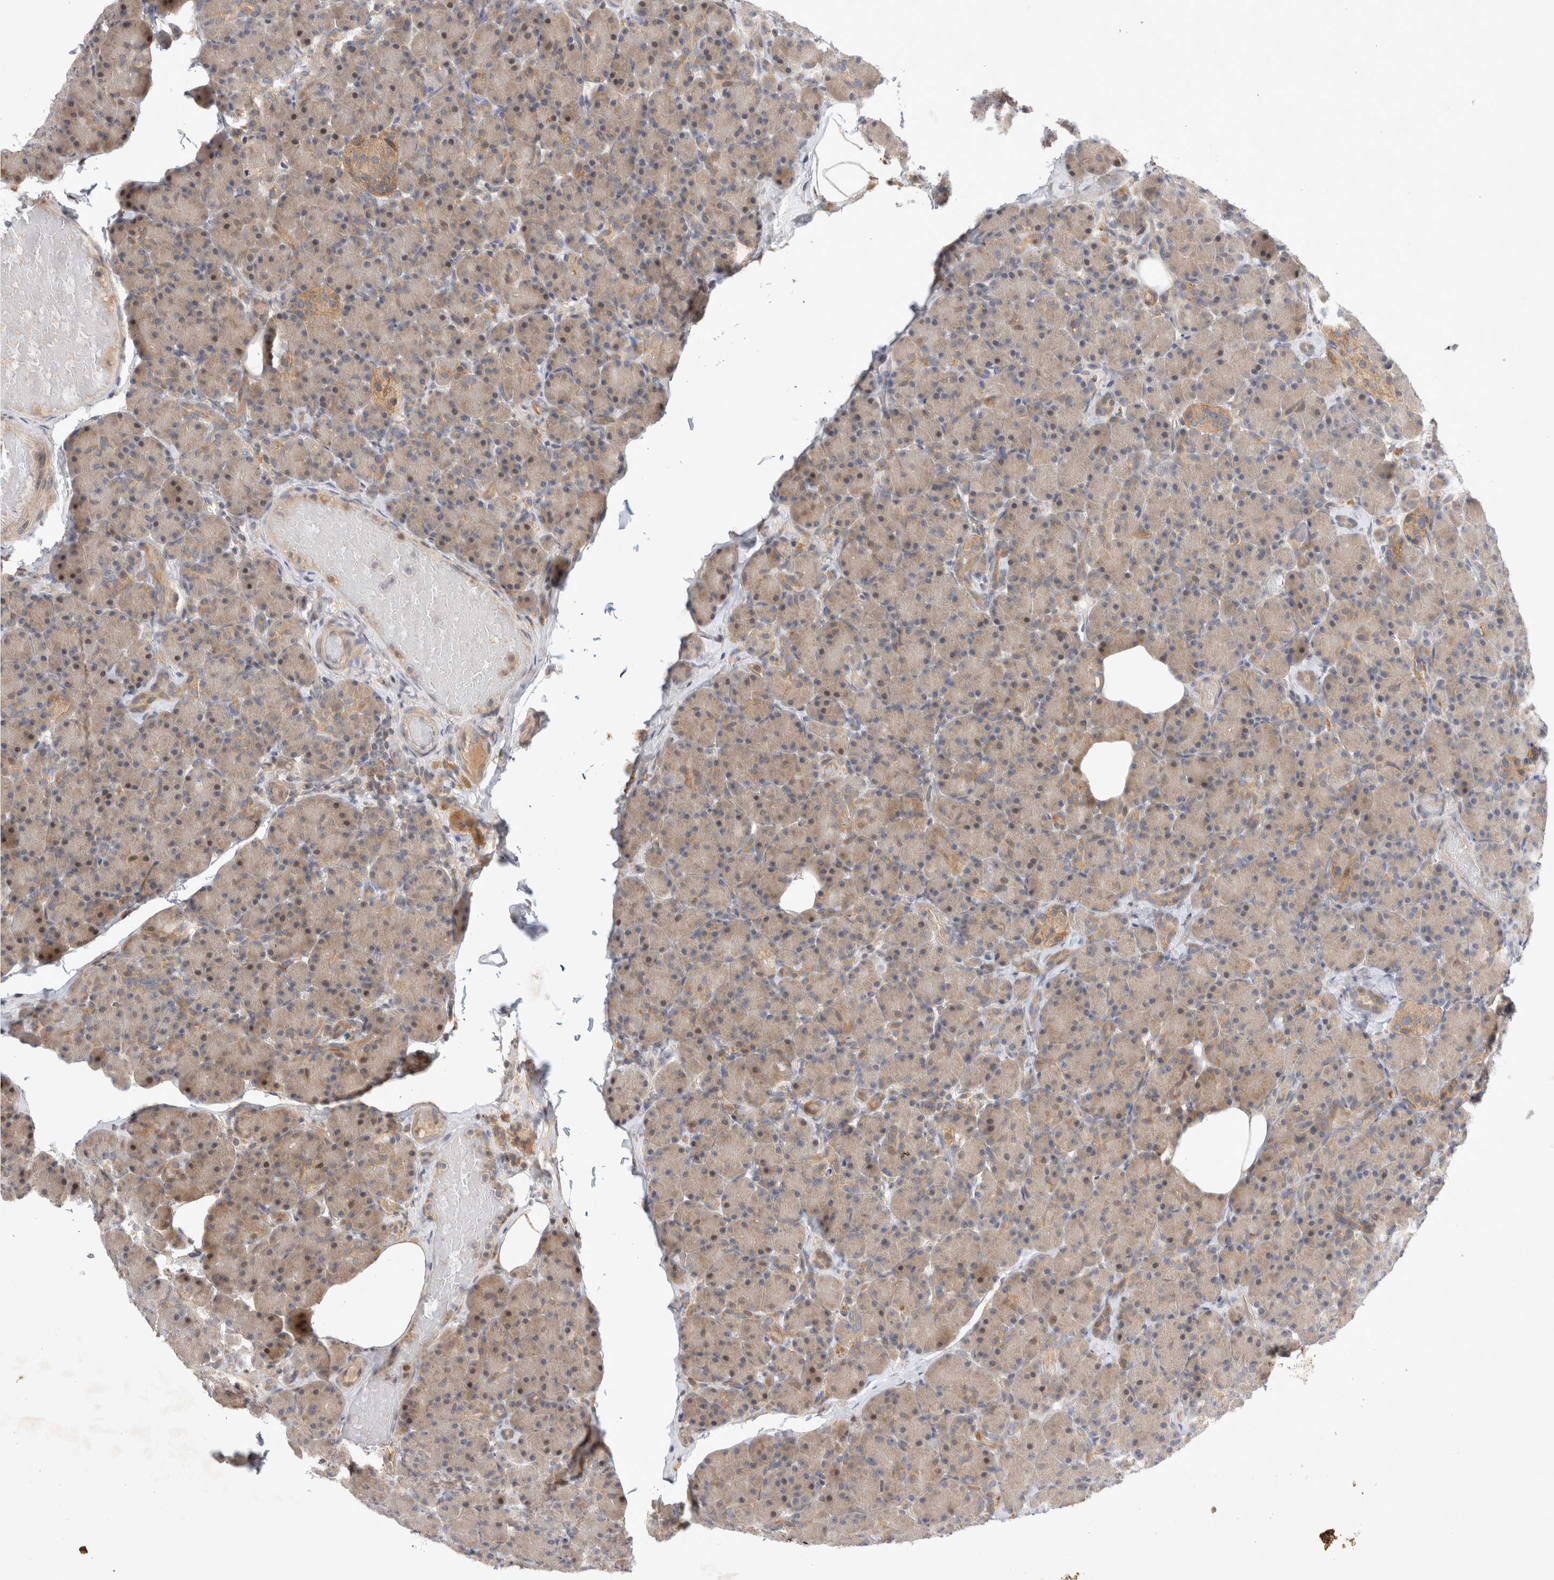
{"staining": {"intensity": "weak", "quantity": "25%-75%", "location": "cytoplasmic/membranous,nuclear"}, "tissue": "pancreas", "cell_type": "Exocrine glandular cells", "image_type": "normal", "snomed": [{"axis": "morphology", "description": "Normal tissue, NOS"}, {"axis": "topography", "description": "Pancreas"}], "caption": "Unremarkable pancreas displays weak cytoplasmic/membranous,nuclear staining in about 25%-75% of exocrine glandular cells, visualized by immunohistochemistry. The staining was performed using DAB to visualize the protein expression in brown, while the nuclei were stained in blue with hematoxylin (Magnification: 20x).", "gene": "HTT", "patient": {"sex": "female", "age": 43}}